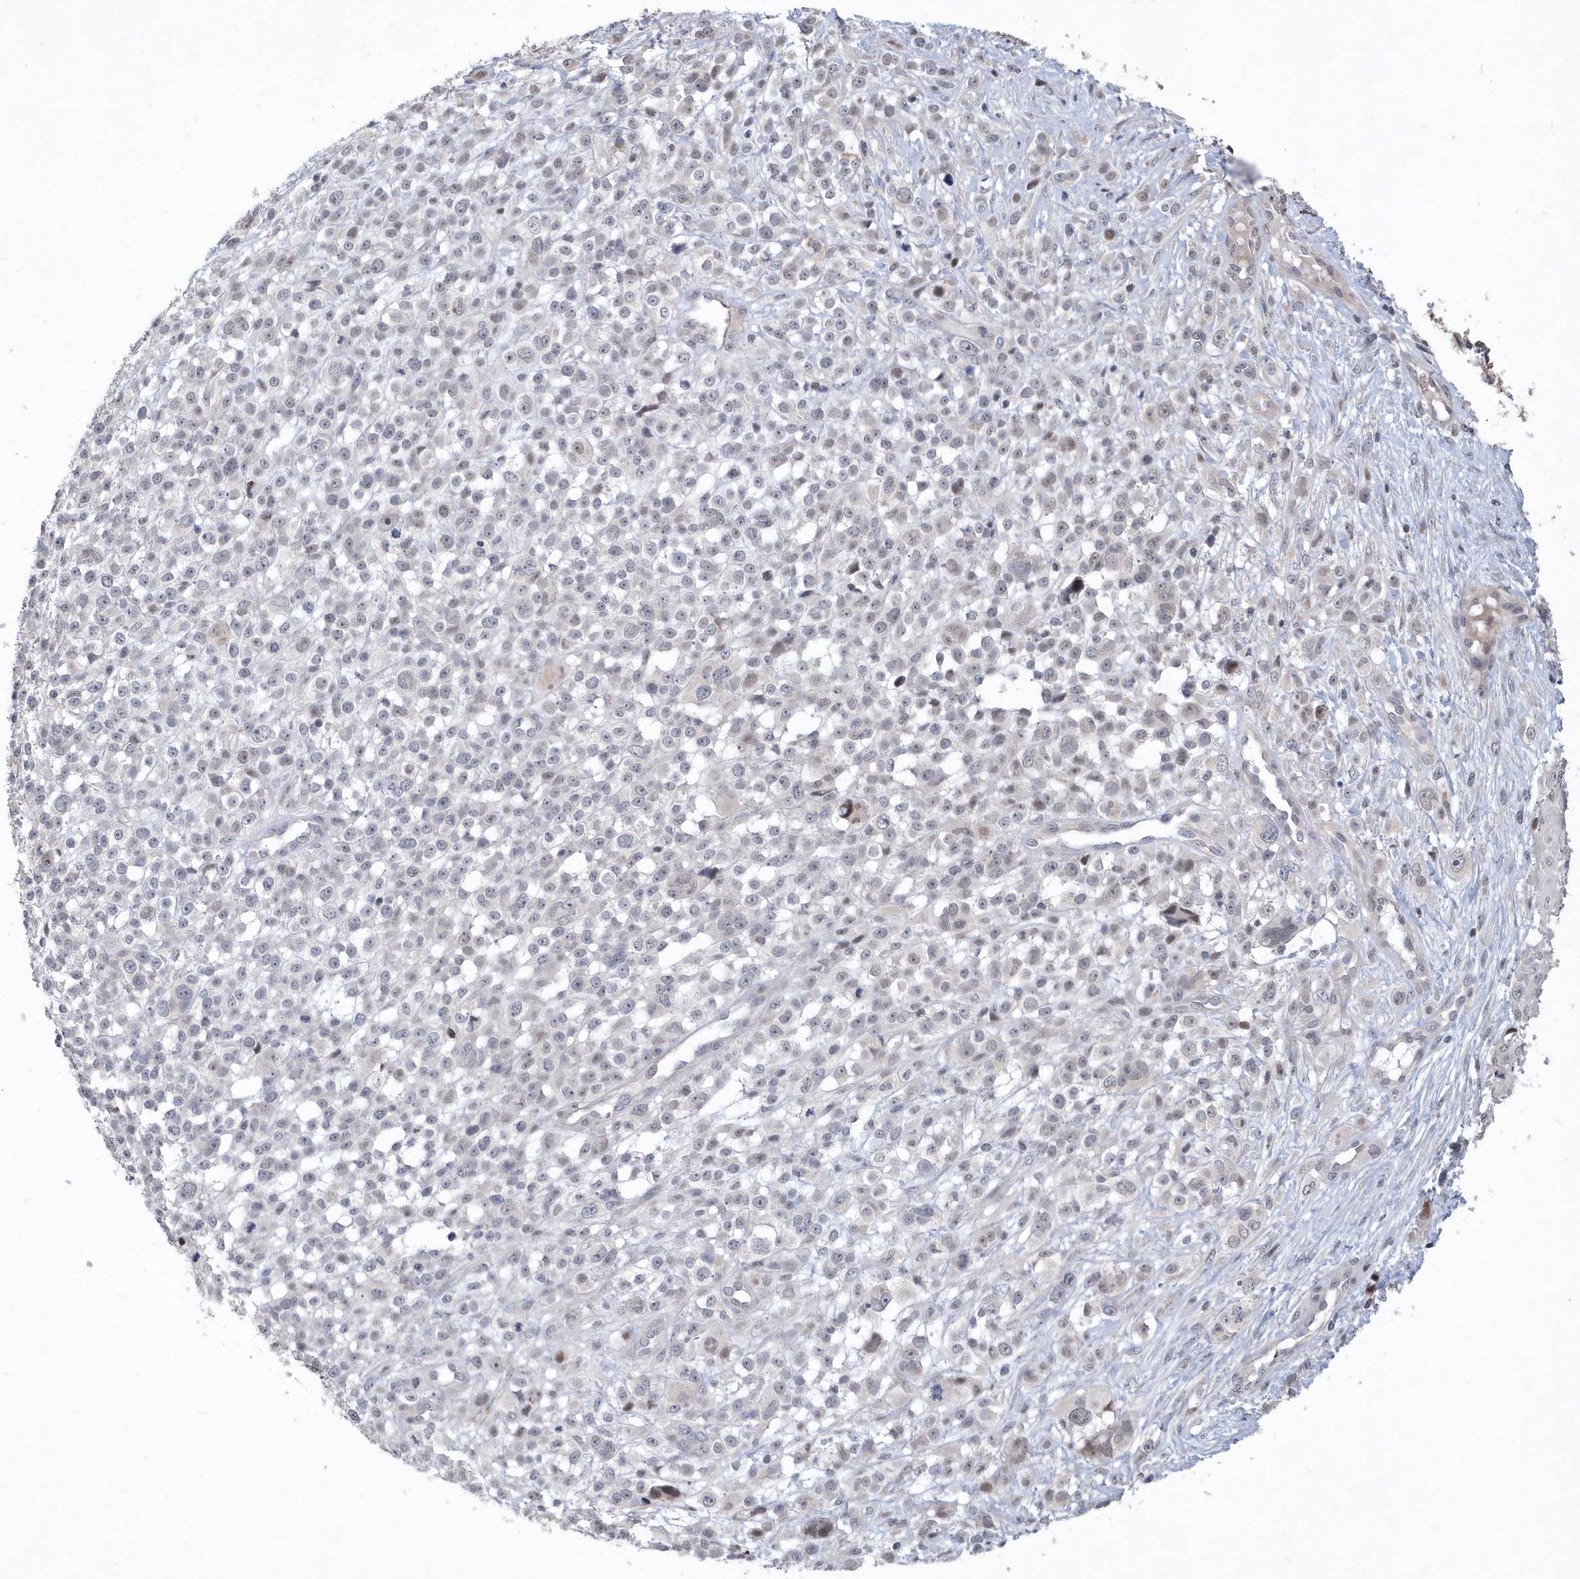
{"staining": {"intensity": "negative", "quantity": "none", "location": "none"}, "tissue": "melanoma", "cell_type": "Tumor cells", "image_type": "cancer", "snomed": [{"axis": "morphology", "description": "Malignant melanoma, NOS"}, {"axis": "topography", "description": "Skin"}], "caption": "Melanoma was stained to show a protein in brown. There is no significant staining in tumor cells. (DAB IHC with hematoxylin counter stain).", "gene": "TSPEAR", "patient": {"sex": "female", "age": 55}}